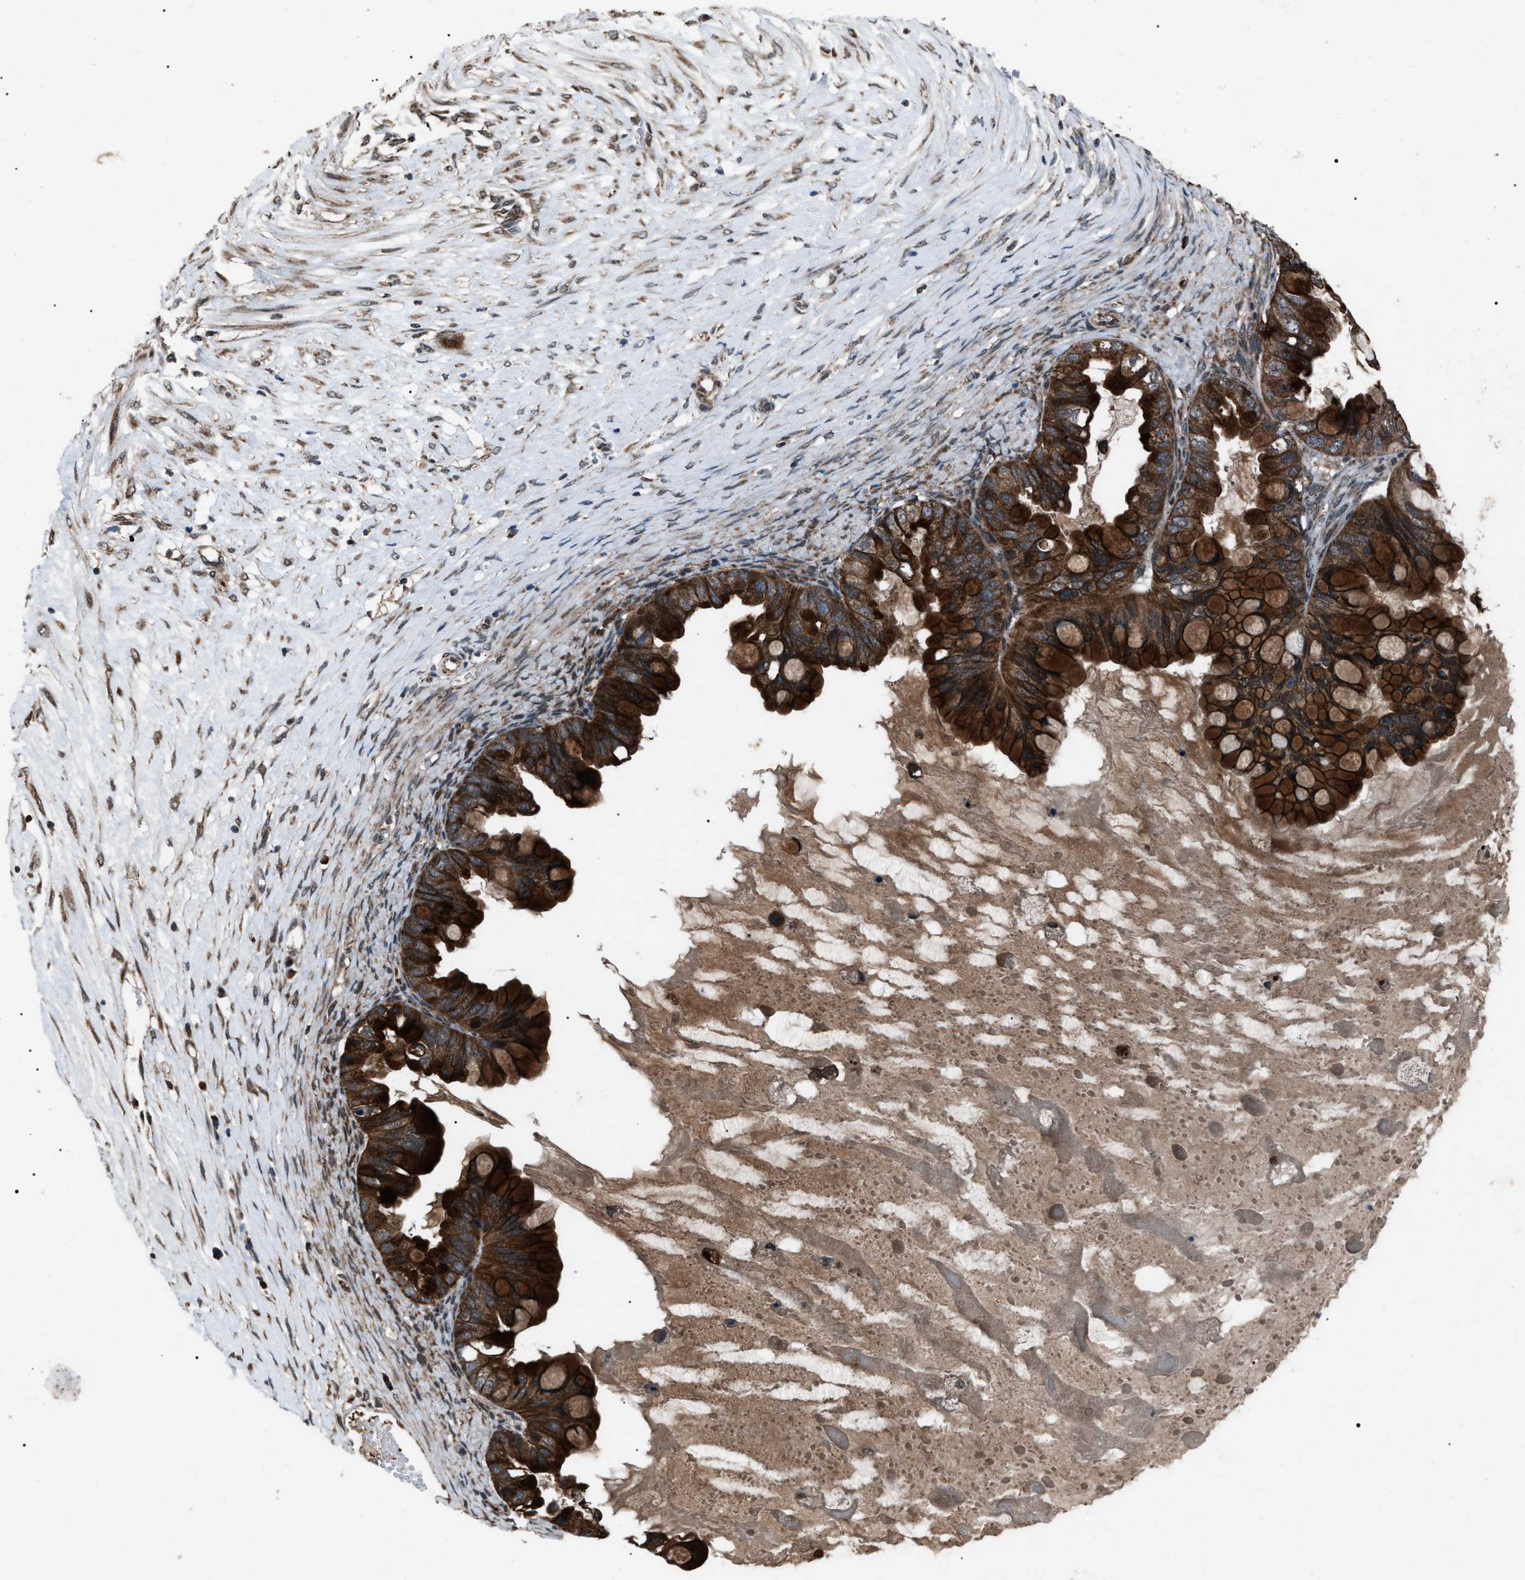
{"staining": {"intensity": "strong", "quantity": ">75%", "location": "cytoplasmic/membranous"}, "tissue": "ovarian cancer", "cell_type": "Tumor cells", "image_type": "cancer", "snomed": [{"axis": "morphology", "description": "Cystadenocarcinoma, mucinous, NOS"}, {"axis": "topography", "description": "Ovary"}], "caption": "Immunohistochemistry histopathology image of human ovarian mucinous cystadenocarcinoma stained for a protein (brown), which demonstrates high levels of strong cytoplasmic/membranous positivity in approximately >75% of tumor cells.", "gene": "ZFAND2A", "patient": {"sex": "female", "age": 80}}